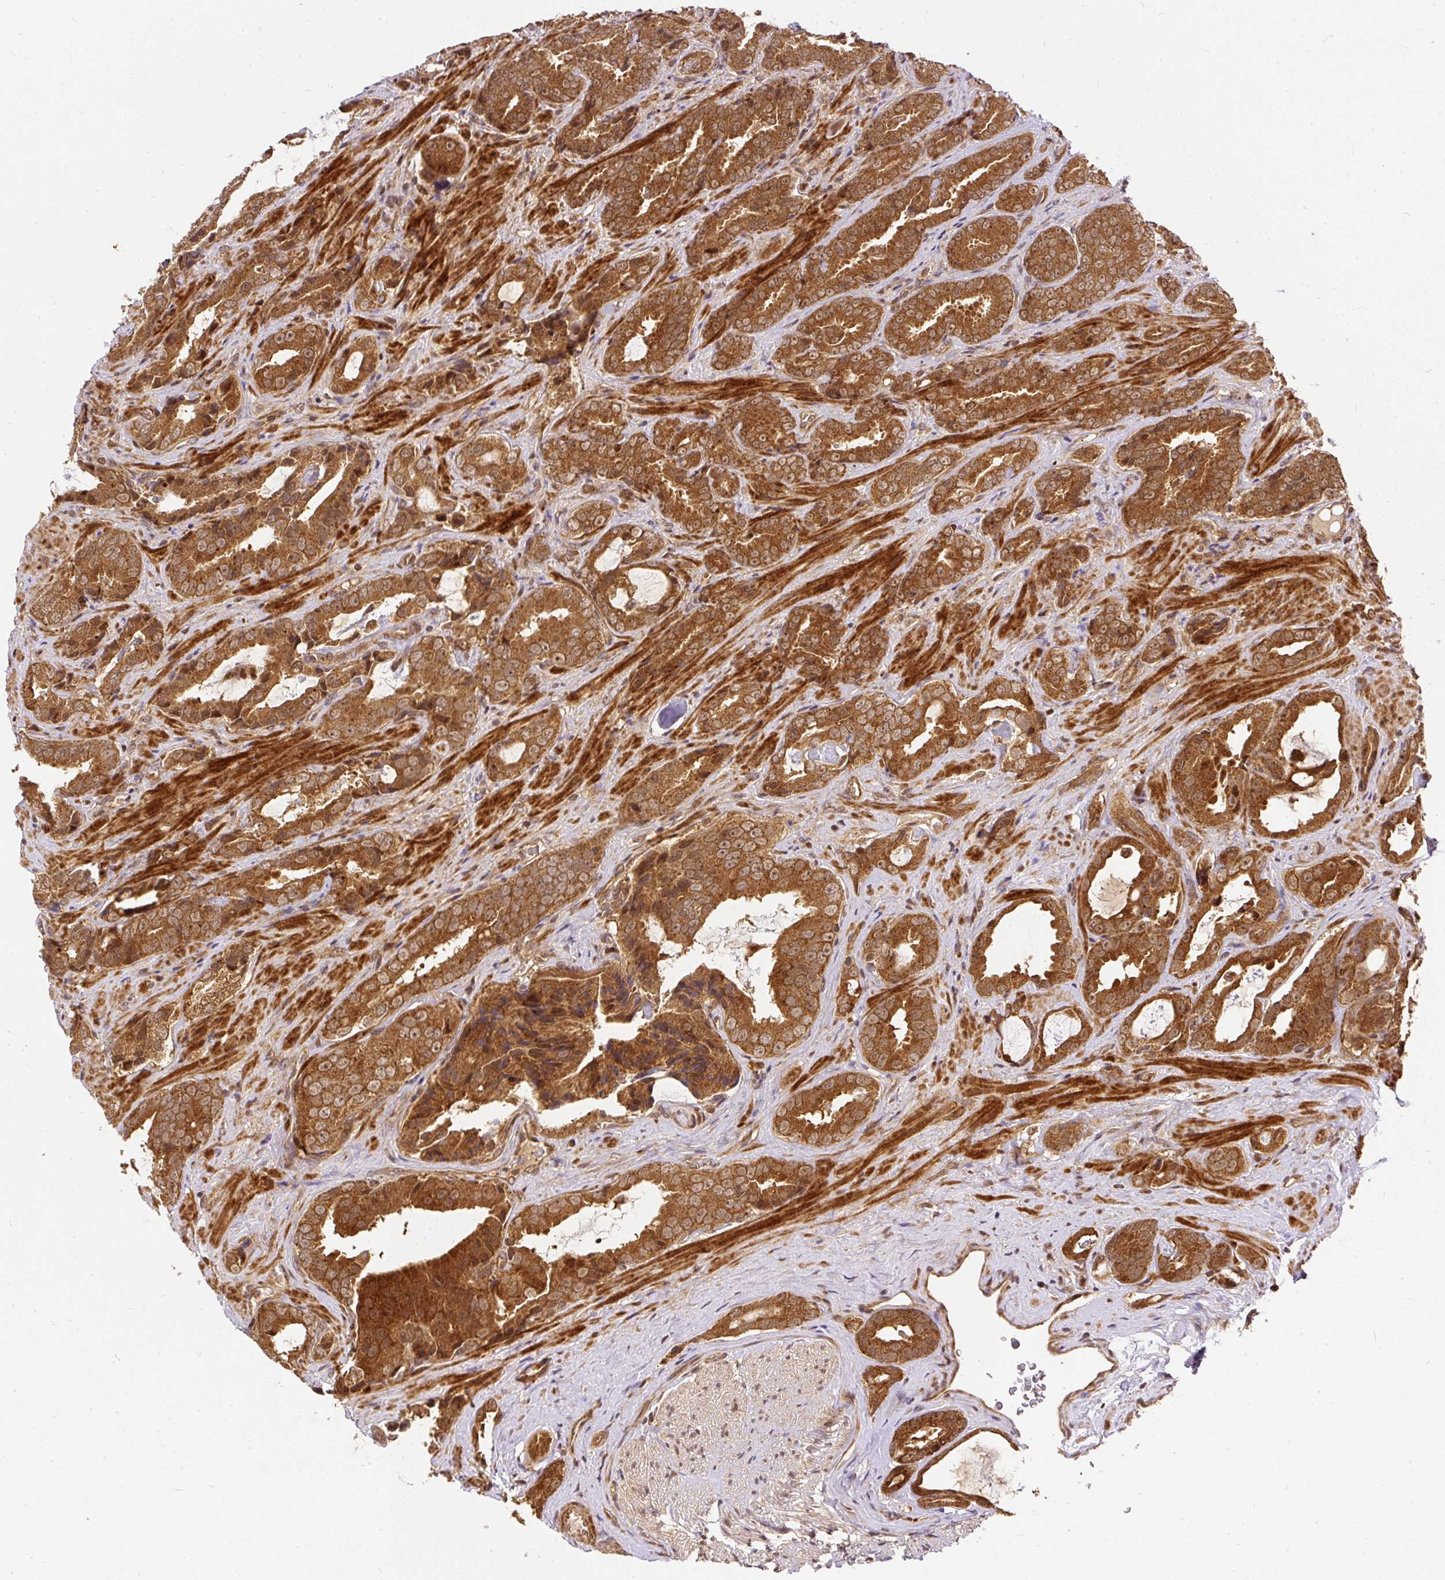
{"staining": {"intensity": "strong", "quantity": ">75%", "location": "cytoplasmic/membranous,nuclear"}, "tissue": "prostate cancer", "cell_type": "Tumor cells", "image_type": "cancer", "snomed": [{"axis": "morphology", "description": "Adenocarcinoma, High grade"}, {"axis": "topography", "description": "Prostate"}], "caption": "Prostate adenocarcinoma (high-grade) tissue reveals strong cytoplasmic/membranous and nuclear staining in about >75% of tumor cells, visualized by immunohistochemistry. The staining is performed using DAB brown chromogen to label protein expression. The nuclei are counter-stained blue using hematoxylin.", "gene": "PSMD1", "patient": {"sex": "male", "age": 71}}